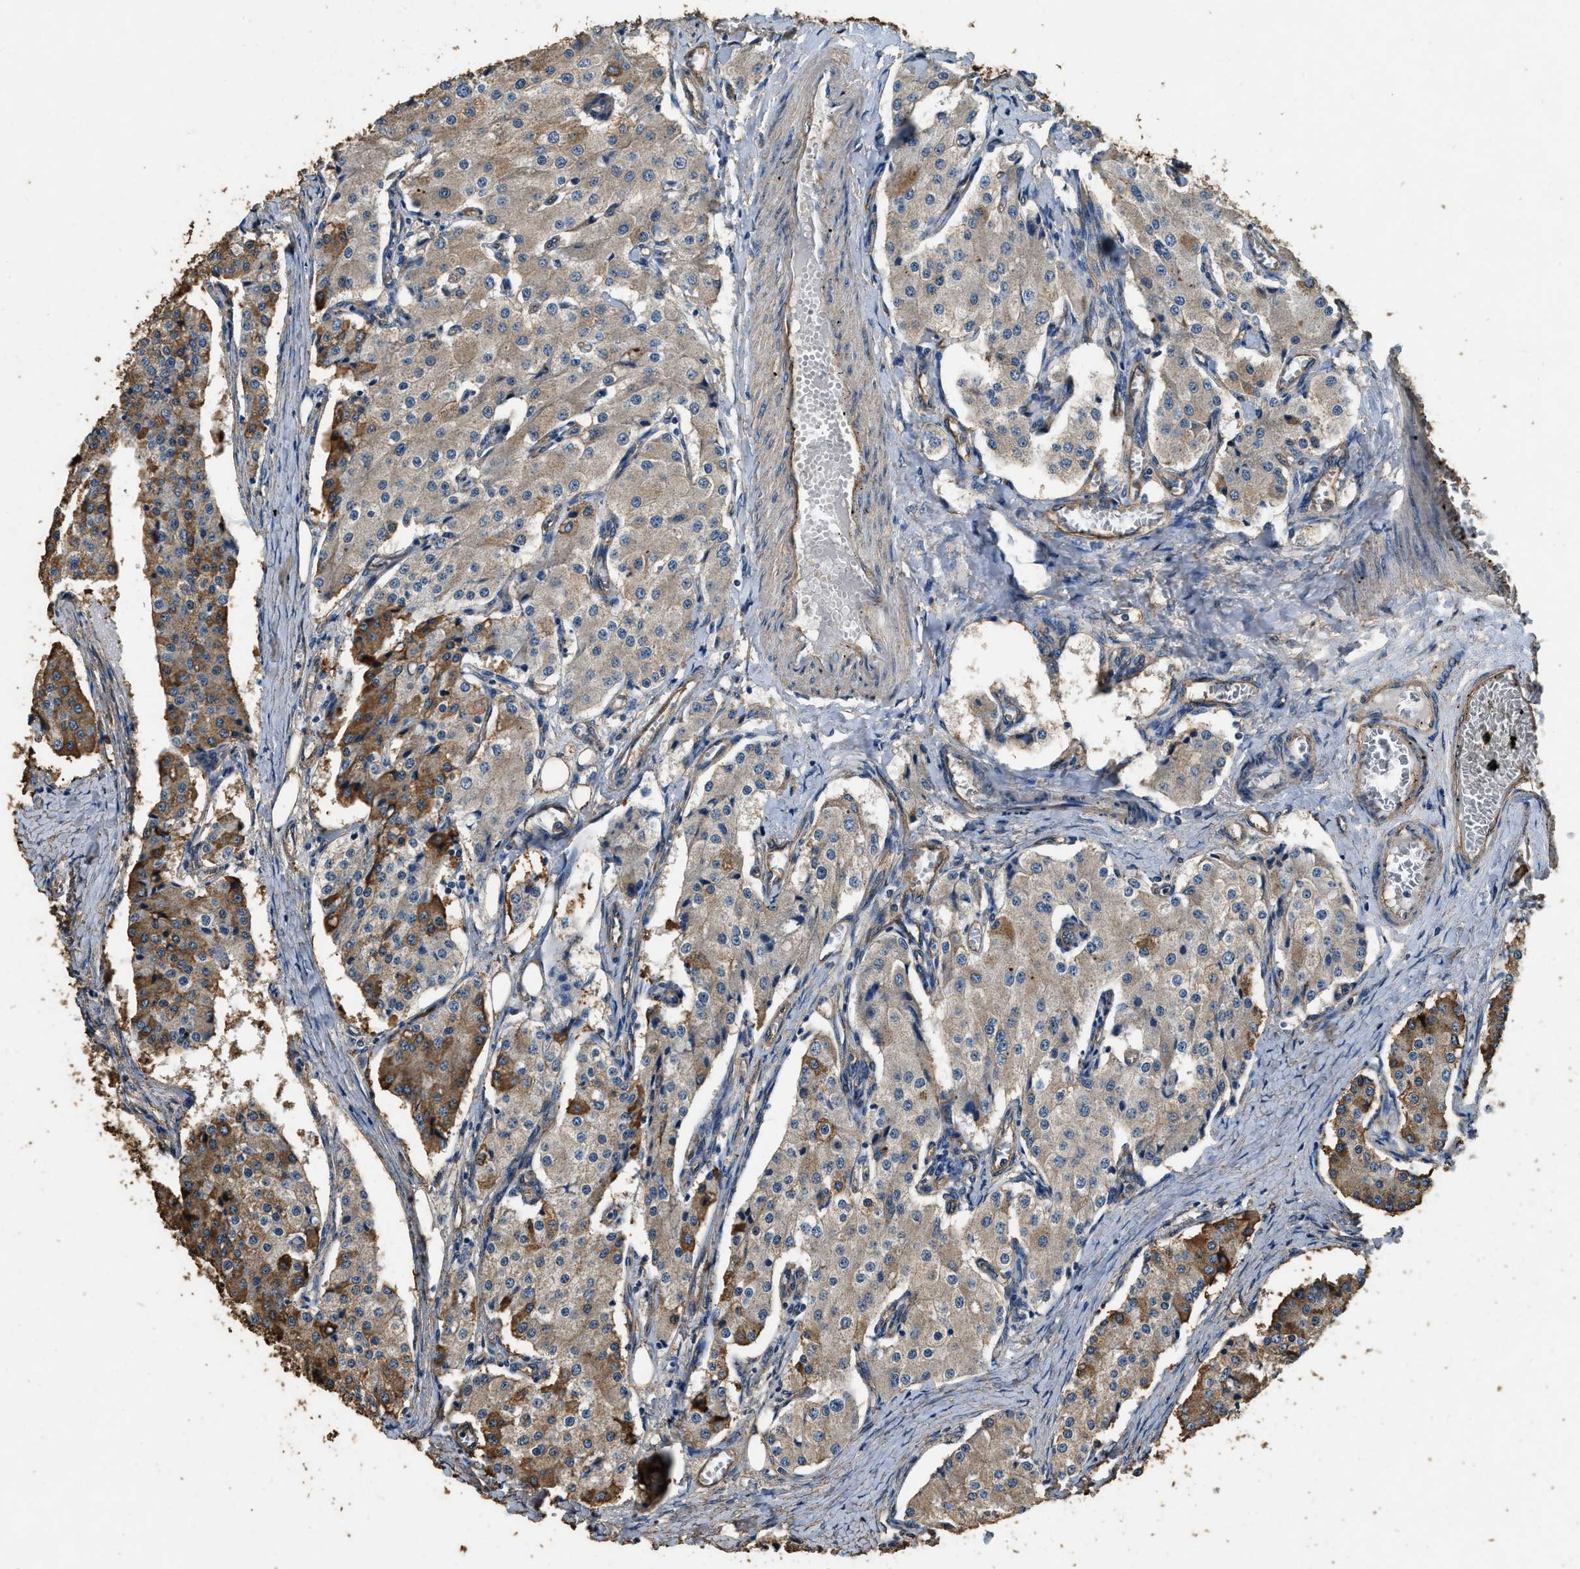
{"staining": {"intensity": "moderate", "quantity": "25%-75%", "location": "cytoplasmic/membranous"}, "tissue": "carcinoid", "cell_type": "Tumor cells", "image_type": "cancer", "snomed": [{"axis": "morphology", "description": "Carcinoid, malignant, NOS"}, {"axis": "topography", "description": "Colon"}], "caption": "DAB (3,3'-diaminobenzidine) immunohistochemical staining of carcinoid exhibits moderate cytoplasmic/membranous protein positivity in about 25%-75% of tumor cells.", "gene": "MIB1", "patient": {"sex": "female", "age": 52}}